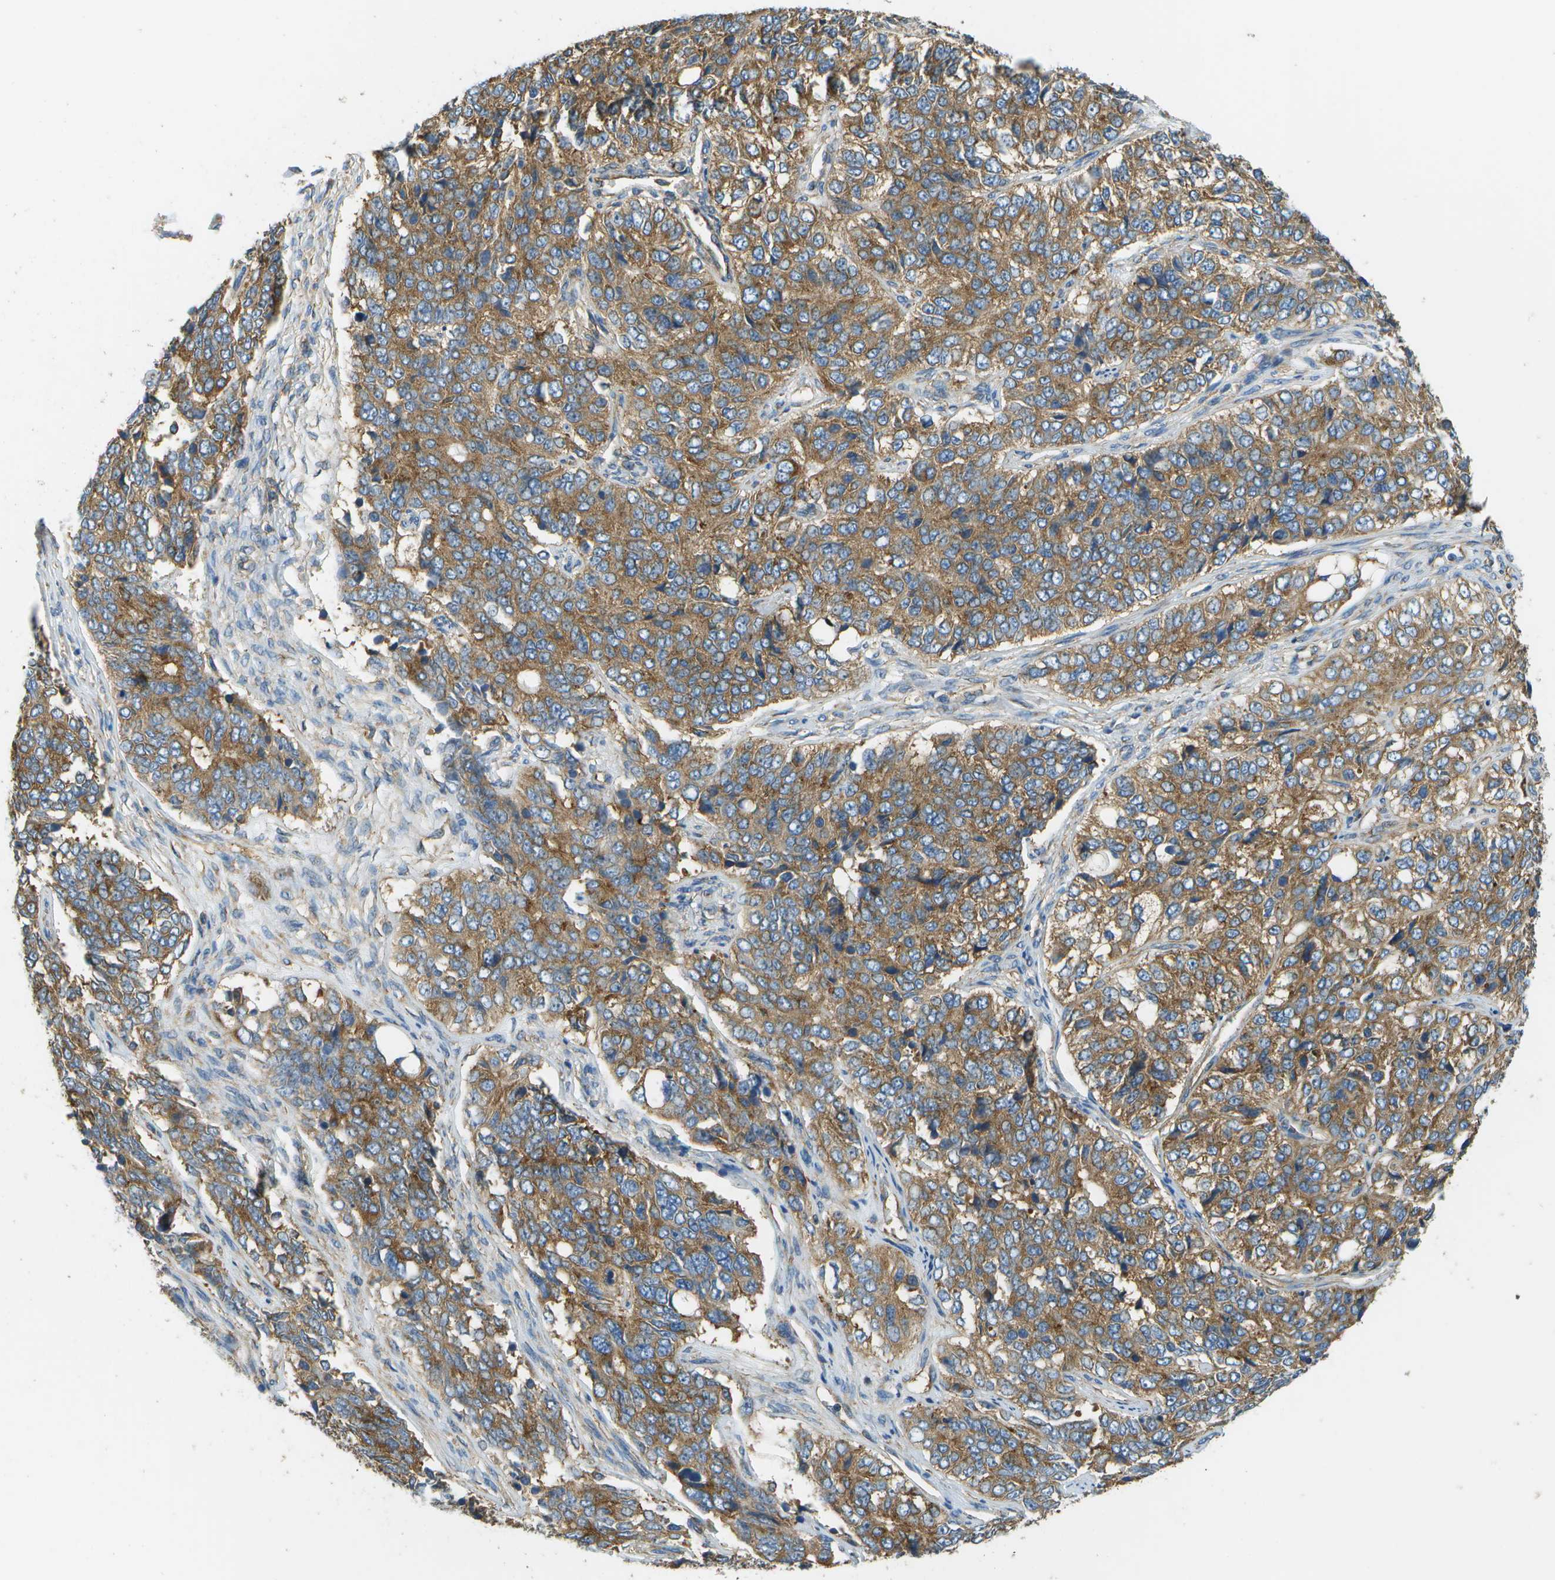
{"staining": {"intensity": "moderate", "quantity": ">75%", "location": "cytoplasmic/membranous"}, "tissue": "ovarian cancer", "cell_type": "Tumor cells", "image_type": "cancer", "snomed": [{"axis": "morphology", "description": "Carcinoma, endometroid"}, {"axis": "topography", "description": "Ovary"}], "caption": "Immunohistochemistry (IHC) micrograph of human ovarian cancer stained for a protein (brown), which demonstrates medium levels of moderate cytoplasmic/membranous expression in about >75% of tumor cells.", "gene": "CLTC", "patient": {"sex": "female", "age": 51}}